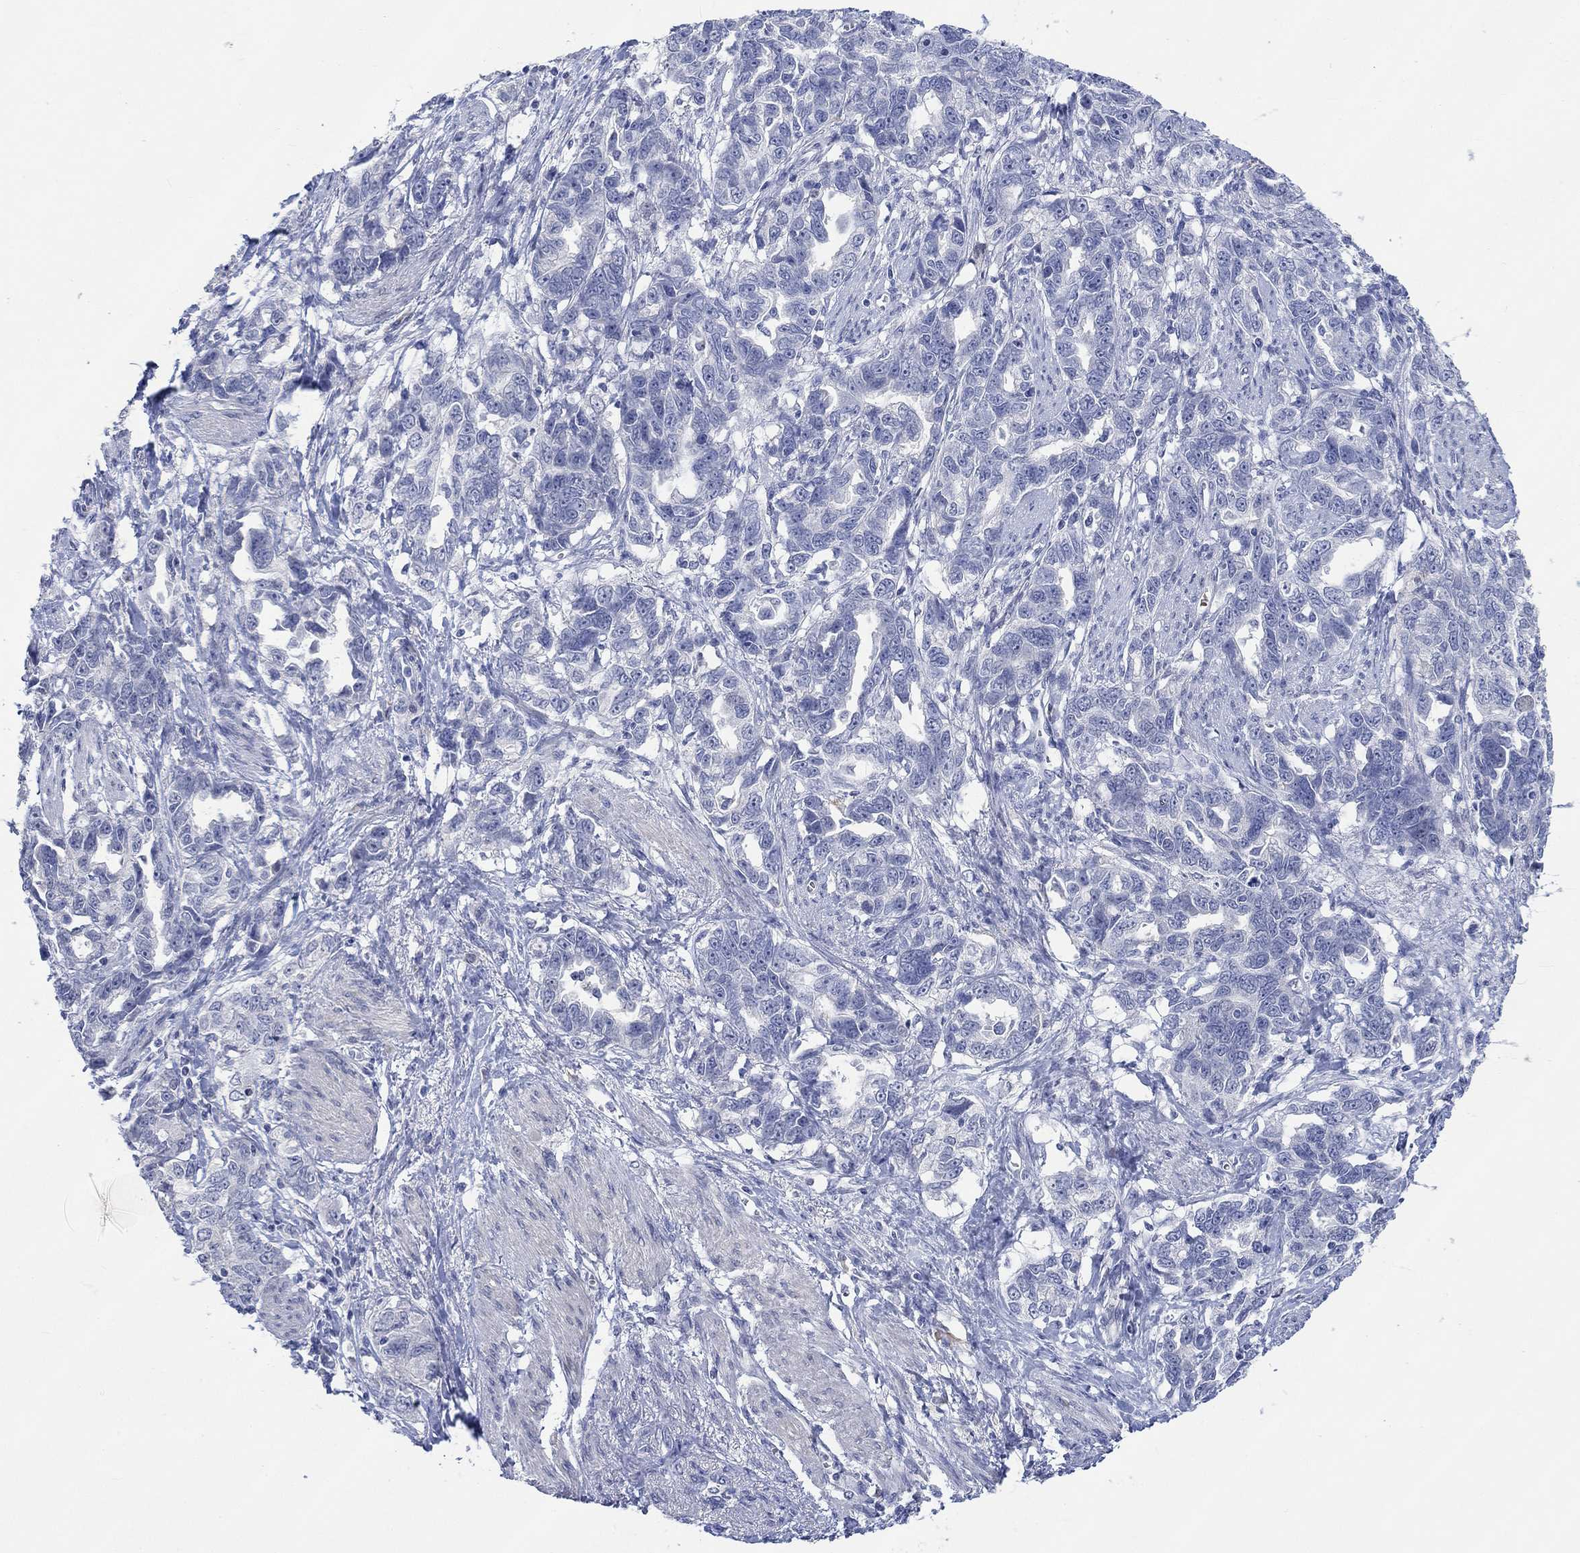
{"staining": {"intensity": "negative", "quantity": "none", "location": "none"}, "tissue": "ovarian cancer", "cell_type": "Tumor cells", "image_type": "cancer", "snomed": [{"axis": "morphology", "description": "Cystadenocarcinoma, serous, NOS"}, {"axis": "topography", "description": "Ovary"}], "caption": "DAB (3,3'-diaminobenzidine) immunohistochemical staining of ovarian cancer (serous cystadenocarcinoma) shows no significant positivity in tumor cells.", "gene": "DLK1", "patient": {"sex": "female", "age": 51}}